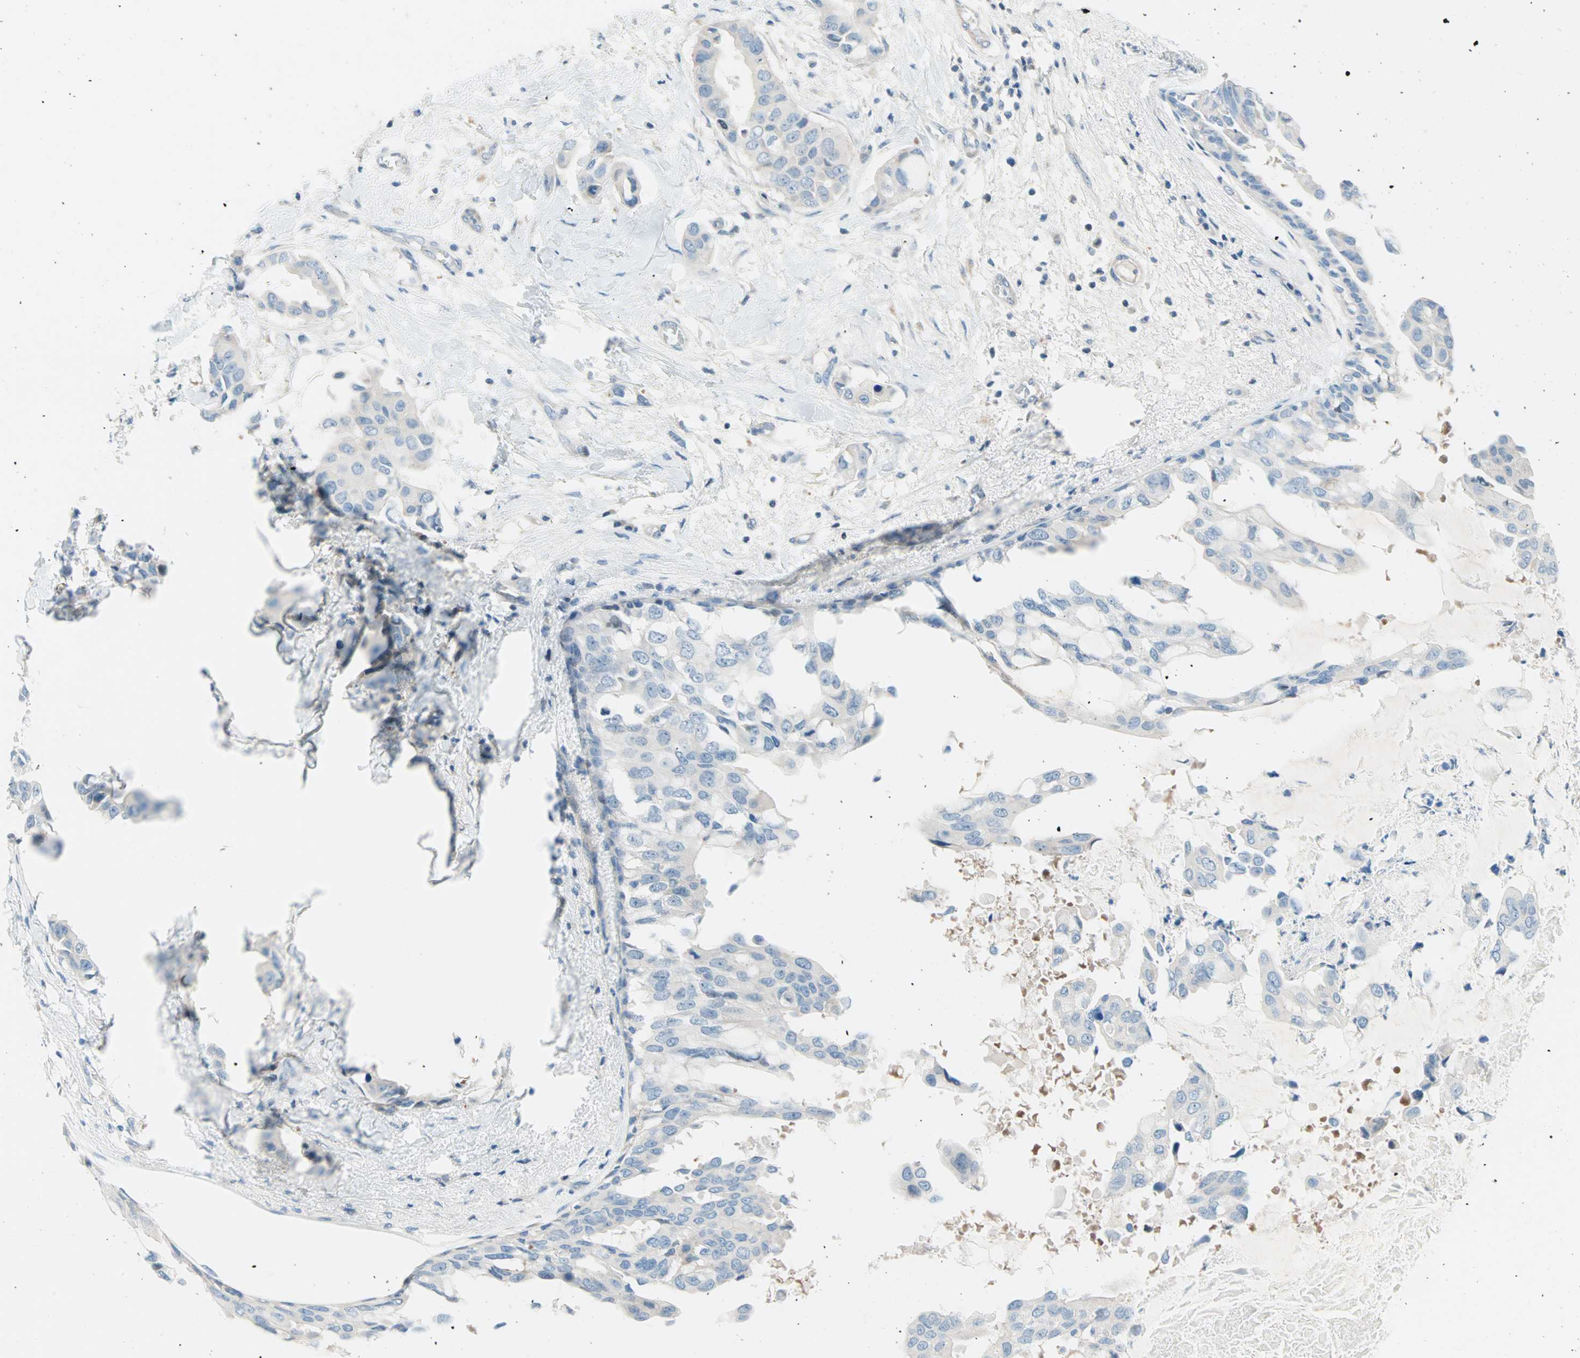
{"staining": {"intensity": "negative", "quantity": "none", "location": "none"}, "tissue": "breast cancer", "cell_type": "Tumor cells", "image_type": "cancer", "snomed": [{"axis": "morphology", "description": "Duct carcinoma"}, {"axis": "topography", "description": "Breast"}], "caption": "Immunohistochemistry (IHC) photomicrograph of neoplastic tissue: human breast intraductal carcinoma stained with DAB shows no significant protein staining in tumor cells.", "gene": "TMEM163", "patient": {"sex": "female", "age": 40}}